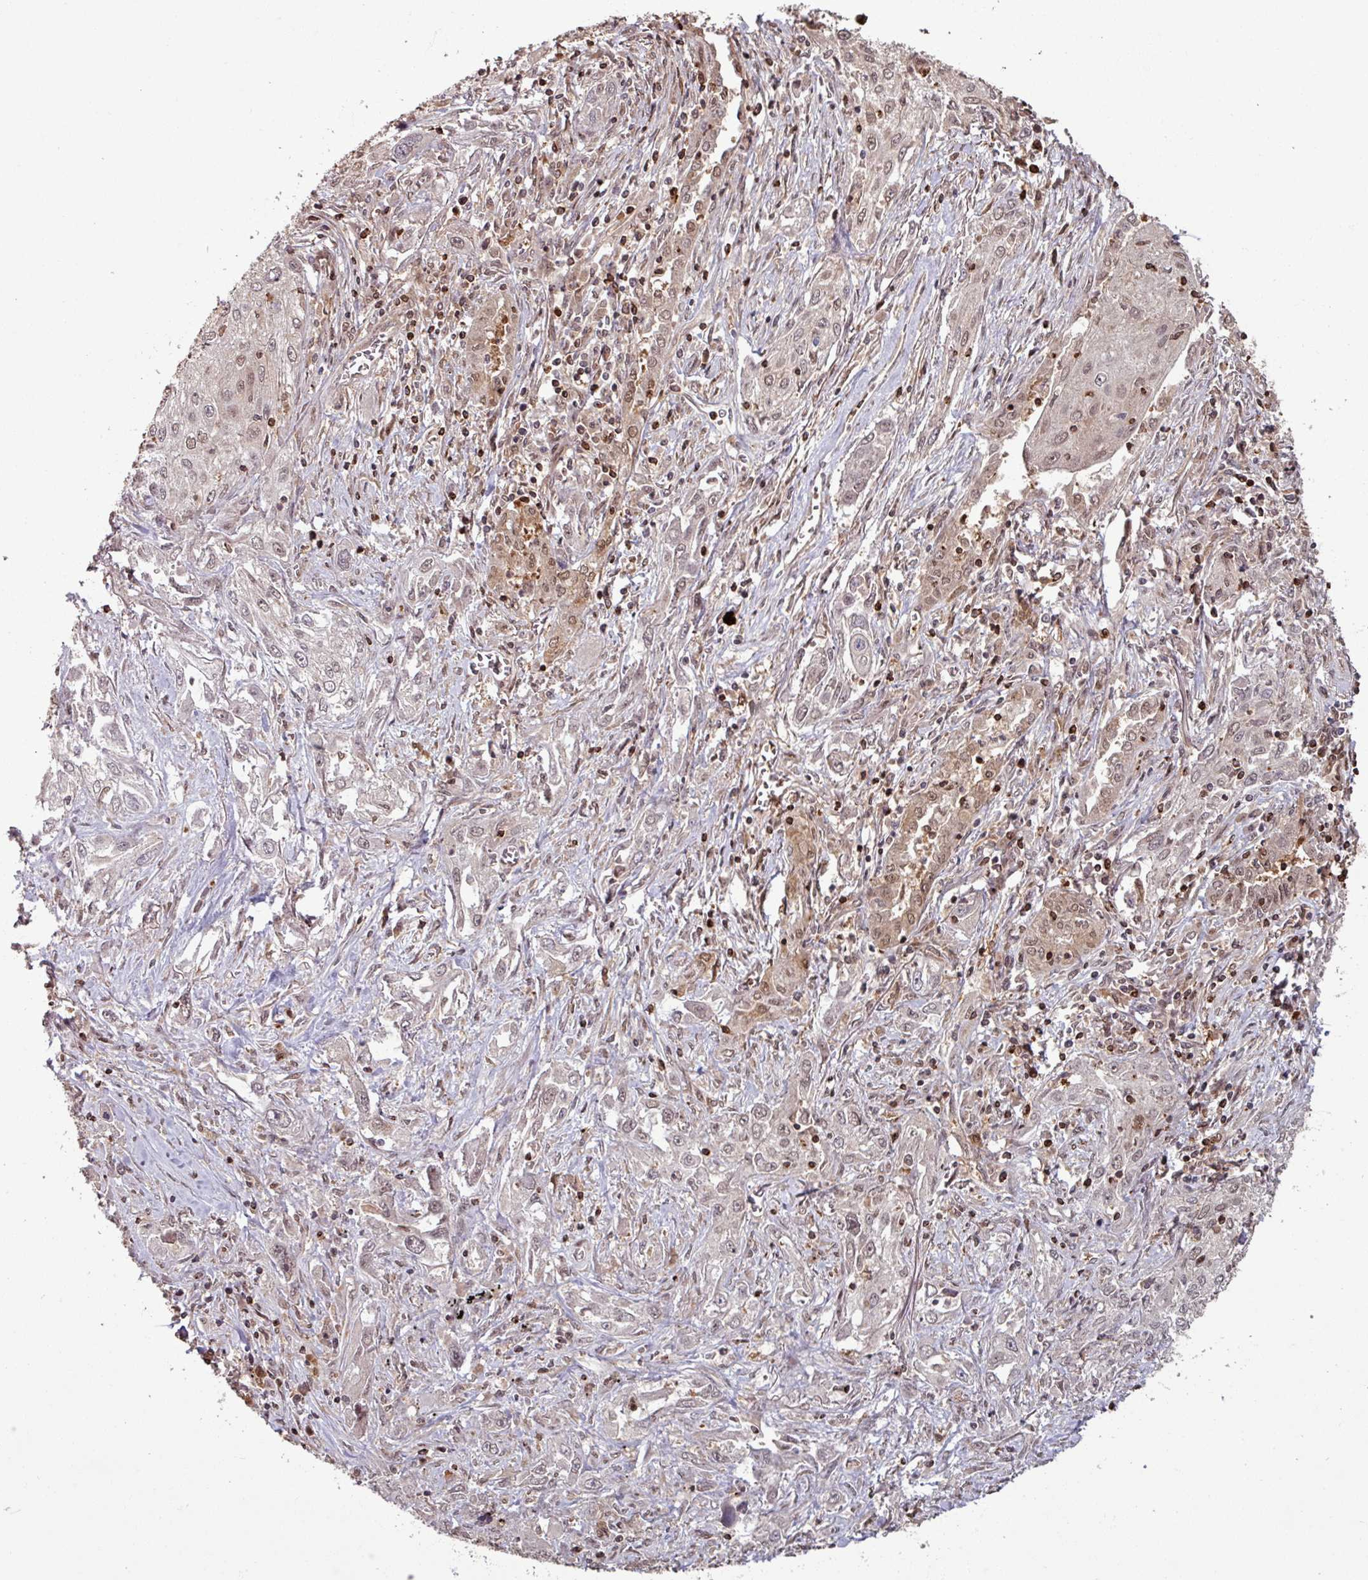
{"staining": {"intensity": "moderate", "quantity": "25%-75%", "location": "cytoplasmic/membranous,nuclear"}, "tissue": "lung cancer", "cell_type": "Tumor cells", "image_type": "cancer", "snomed": [{"axis": "morphology", "description": "Squamous cell carcinoma, NOS"}, {"axis": "topography", "description": "Lung"}], "caption": "Immunohistochemical staining of lung cancer (squamous cell carcinoma) demonstrates medium levels of moderate cytoplasmic/membranous and nuclear expression in about 25%-75% of tumor cells.", "gene": "OR6B1", "patient": {"sex": "female", "age": 69}}